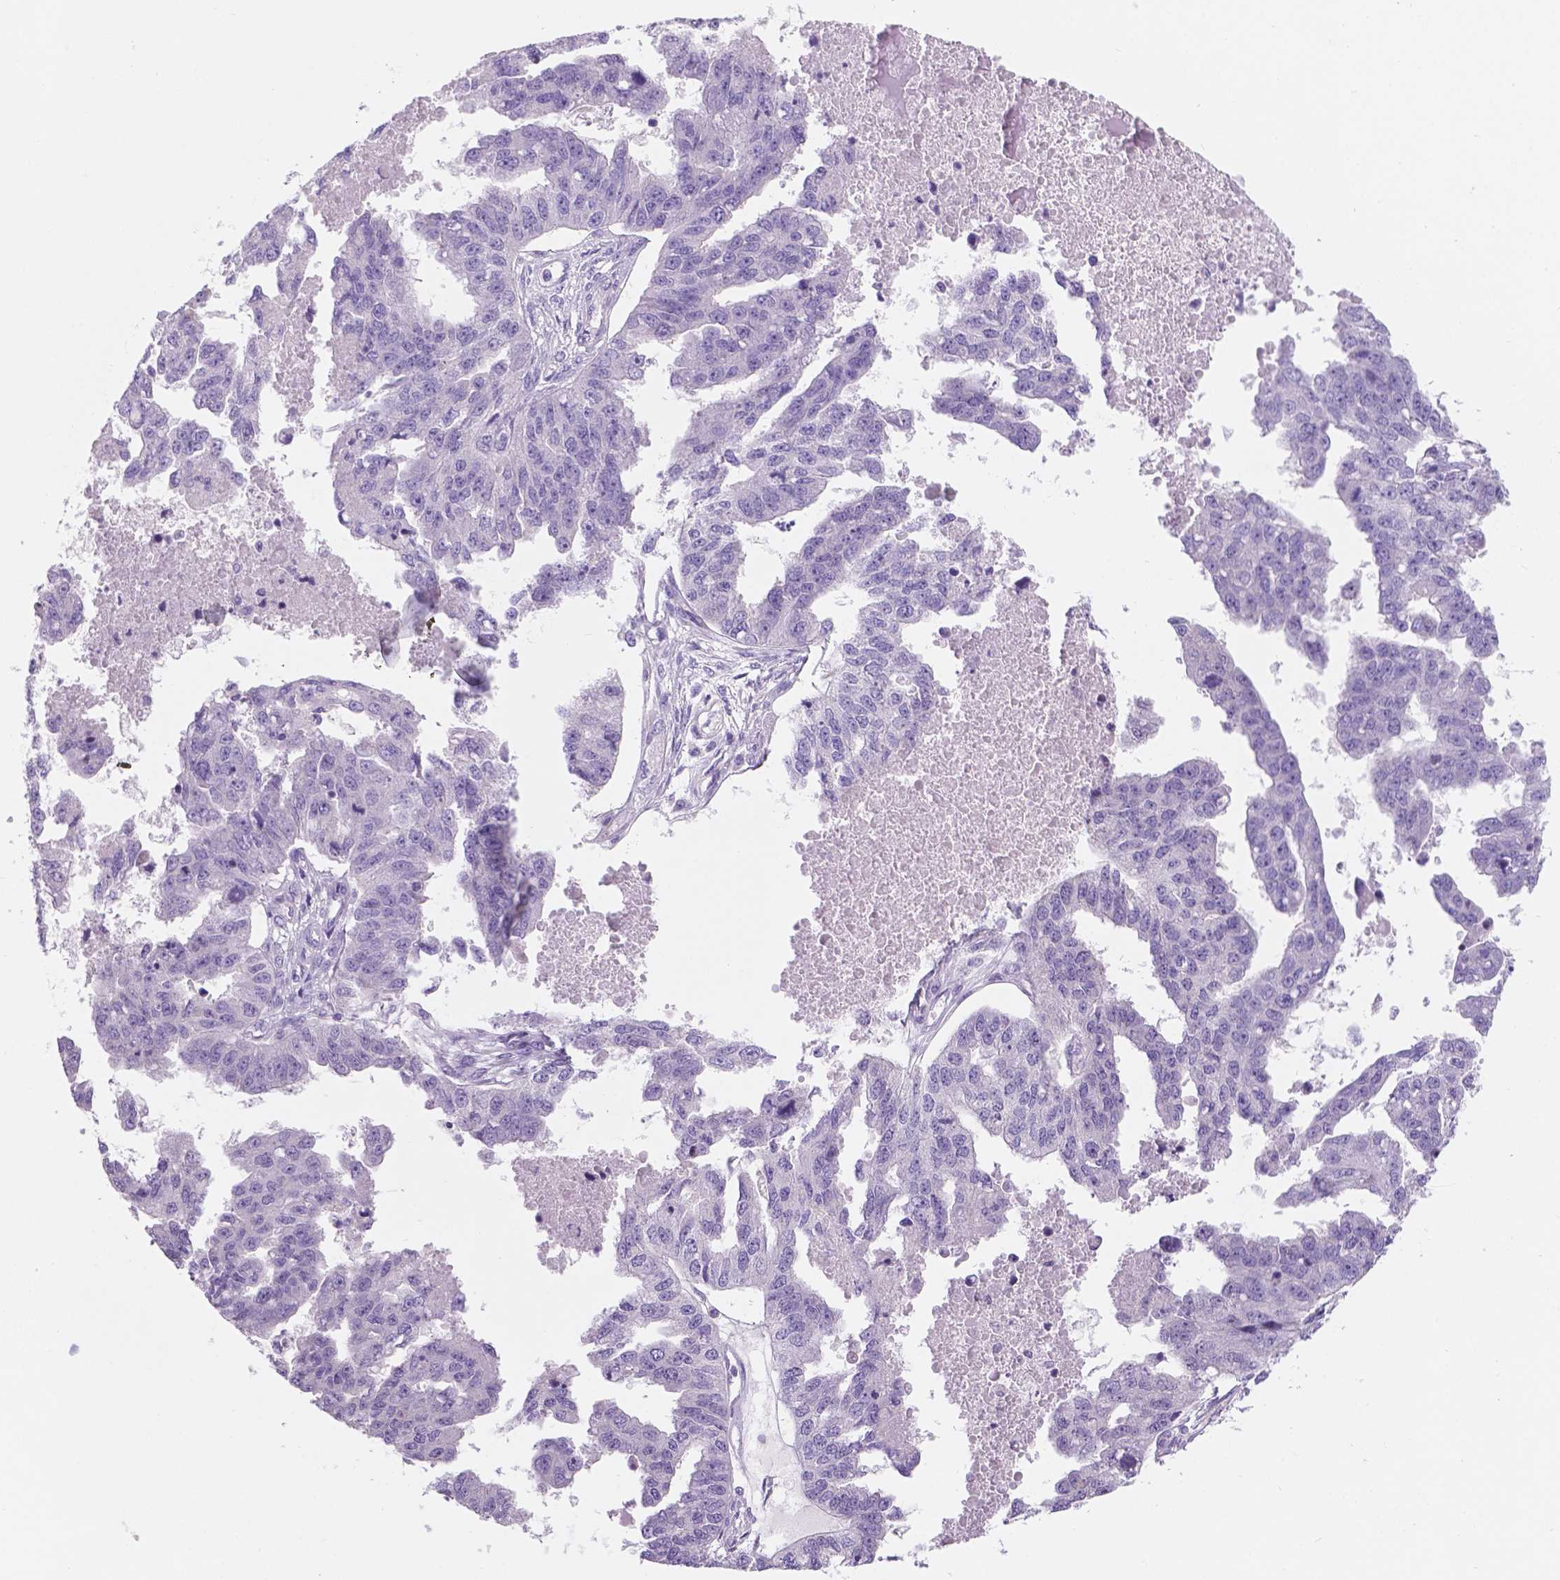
{"staining": {"intensity": "negative", "quantity": "none", "location": "none"}, "tissue": "ovarian cancer", "cell_type": "Tumor cells", "image_type": "cancer", "snomed": [{"axis": "morphology", "description": "Cystadenocarcinoma, serous, NOS"}, {"axis": "topography", "description": "Ovary"}], "caption": "Ovarian cancer was stained to show a protein in brown. There is no significant positivity in tumor cells.", "gene": "SBSN", "patient": {"sex": "female", "age": 58}}